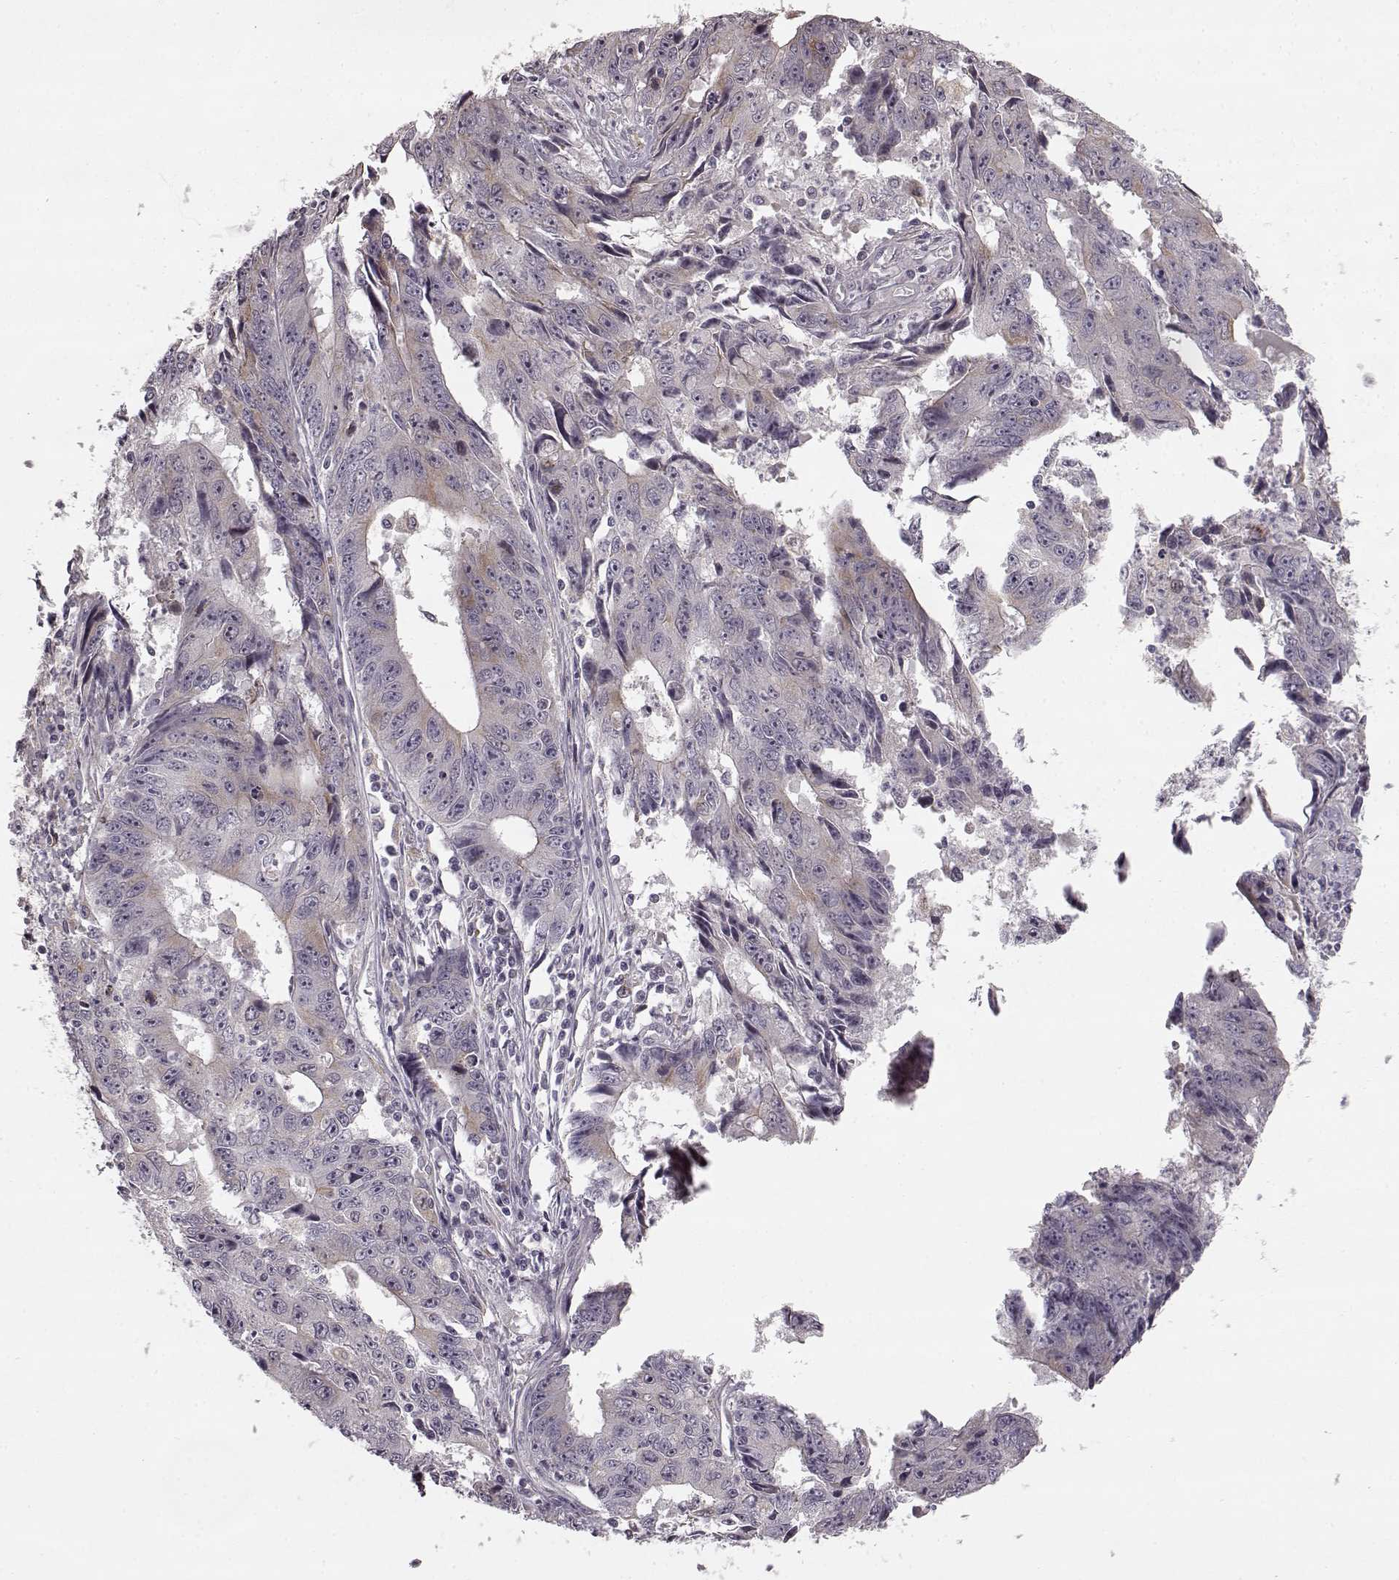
{"staining": {"intensity": "weak", "quantity": "<25%", "location": "cytoplasmic/membranous"}, "tissue": "liver cancer", "cell_type": "Tumor cells", "image_type": "cancer", "snomed": [{"axis": "morphology", "description": "Cholangiocarcinoma"}, {"axis": "topography", "description": "Liver"}], "caption": "Image shows no significant protein expression in tumor cells of liver cholangiocarcinoma.", "gene": "HMMR", "patient": {"sex": "male", "age": 65}}